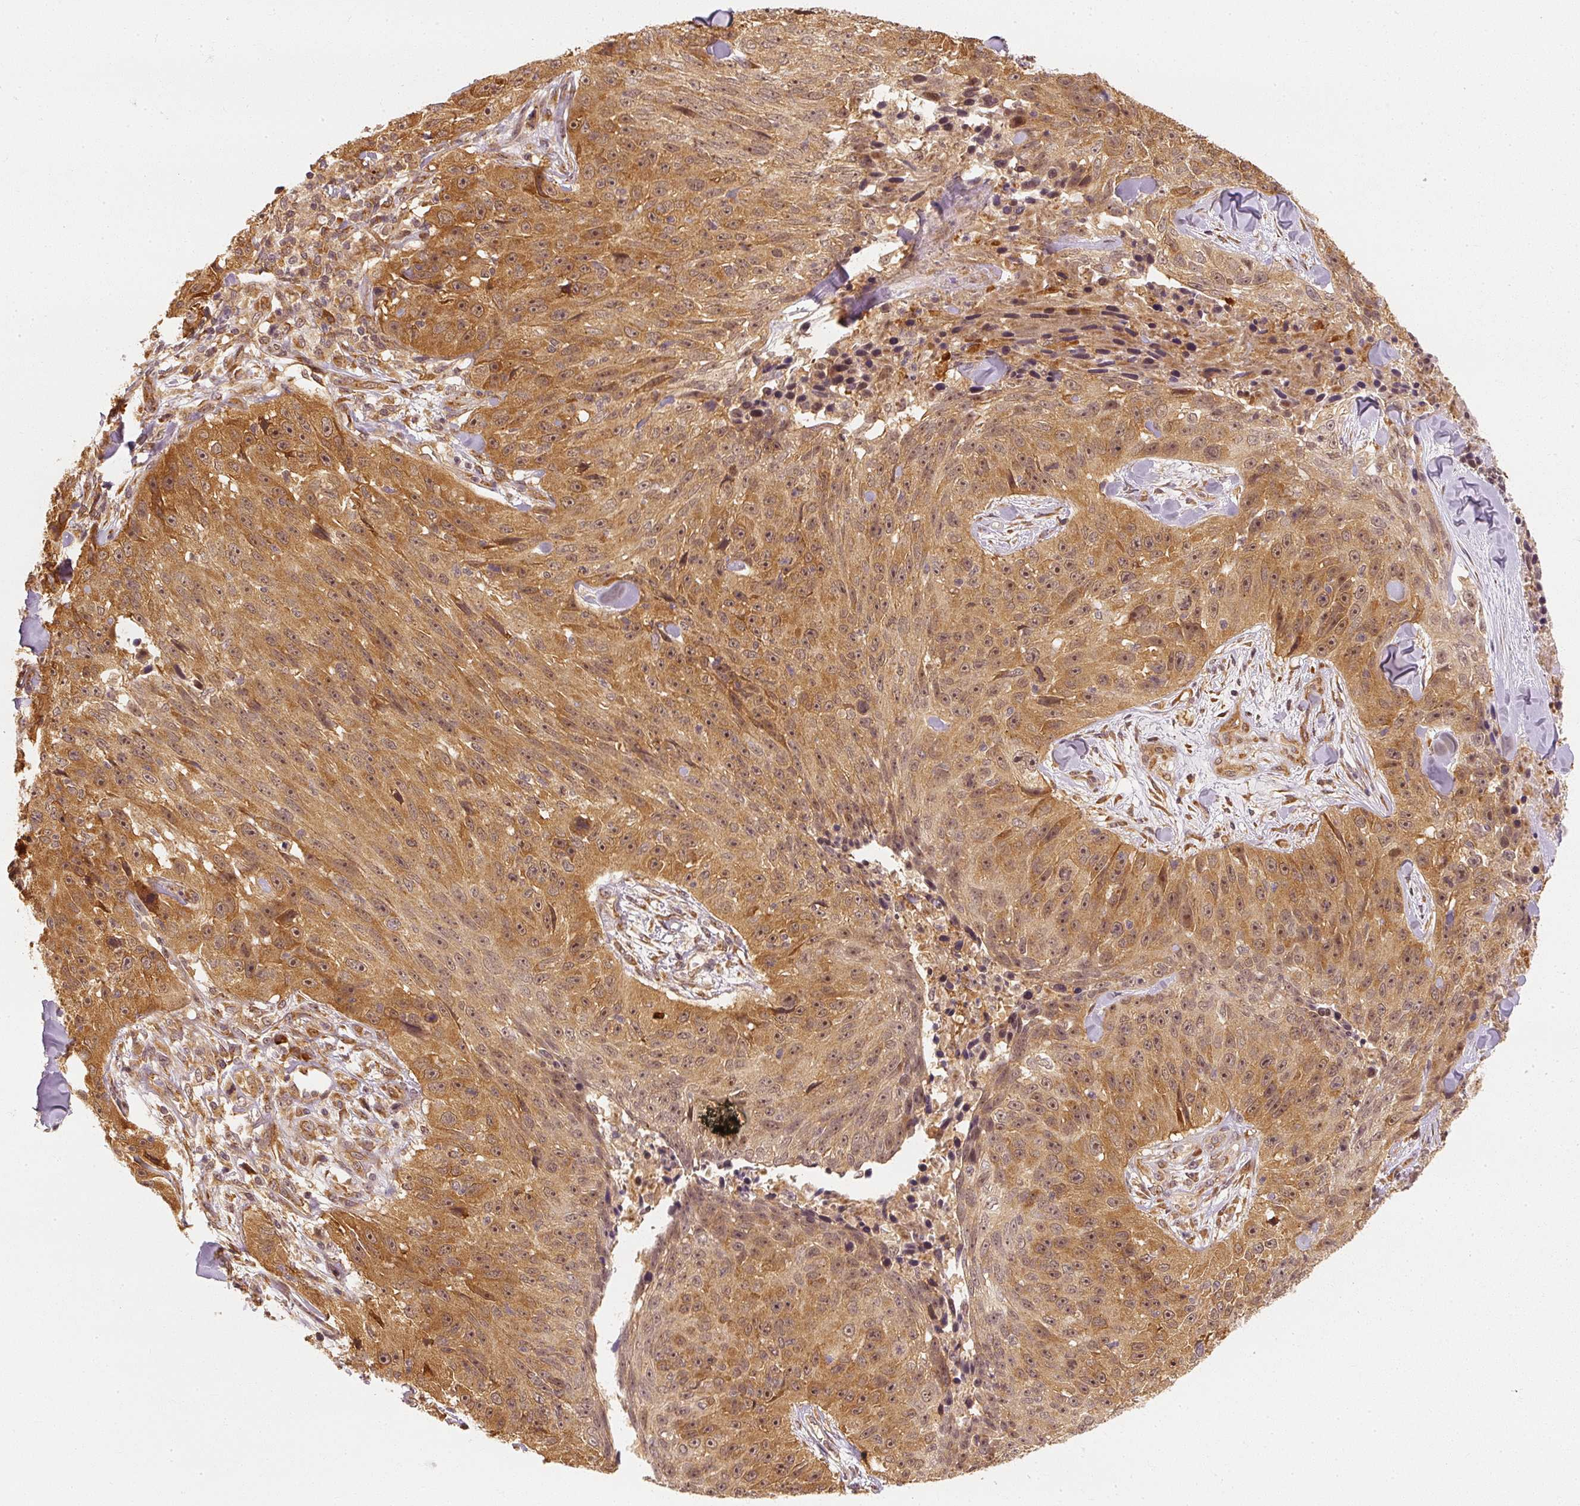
{"staining": {"intensity": "moderate", "quantity": ">75%", "location": "cytoplasmic/membranous"}, "tissue": "skin cancer", "cell_type": "Tumor cells", "image_type": "cancer", "snomed": [{"axis": "morphology", "description": "Squamous cell carcinoma, NOS"}, {"axis": "topography", "description": "Skin"}], "caption": "Immunohistochemistry (IHC) of squamous cell carcinoma (skin) exhibits medium levels of moderate cytoplasmic/membranous staining in about >75% of tumor cells.", "gene": "EEF1A2", "patient": {"sex": "female", "age": 87}}